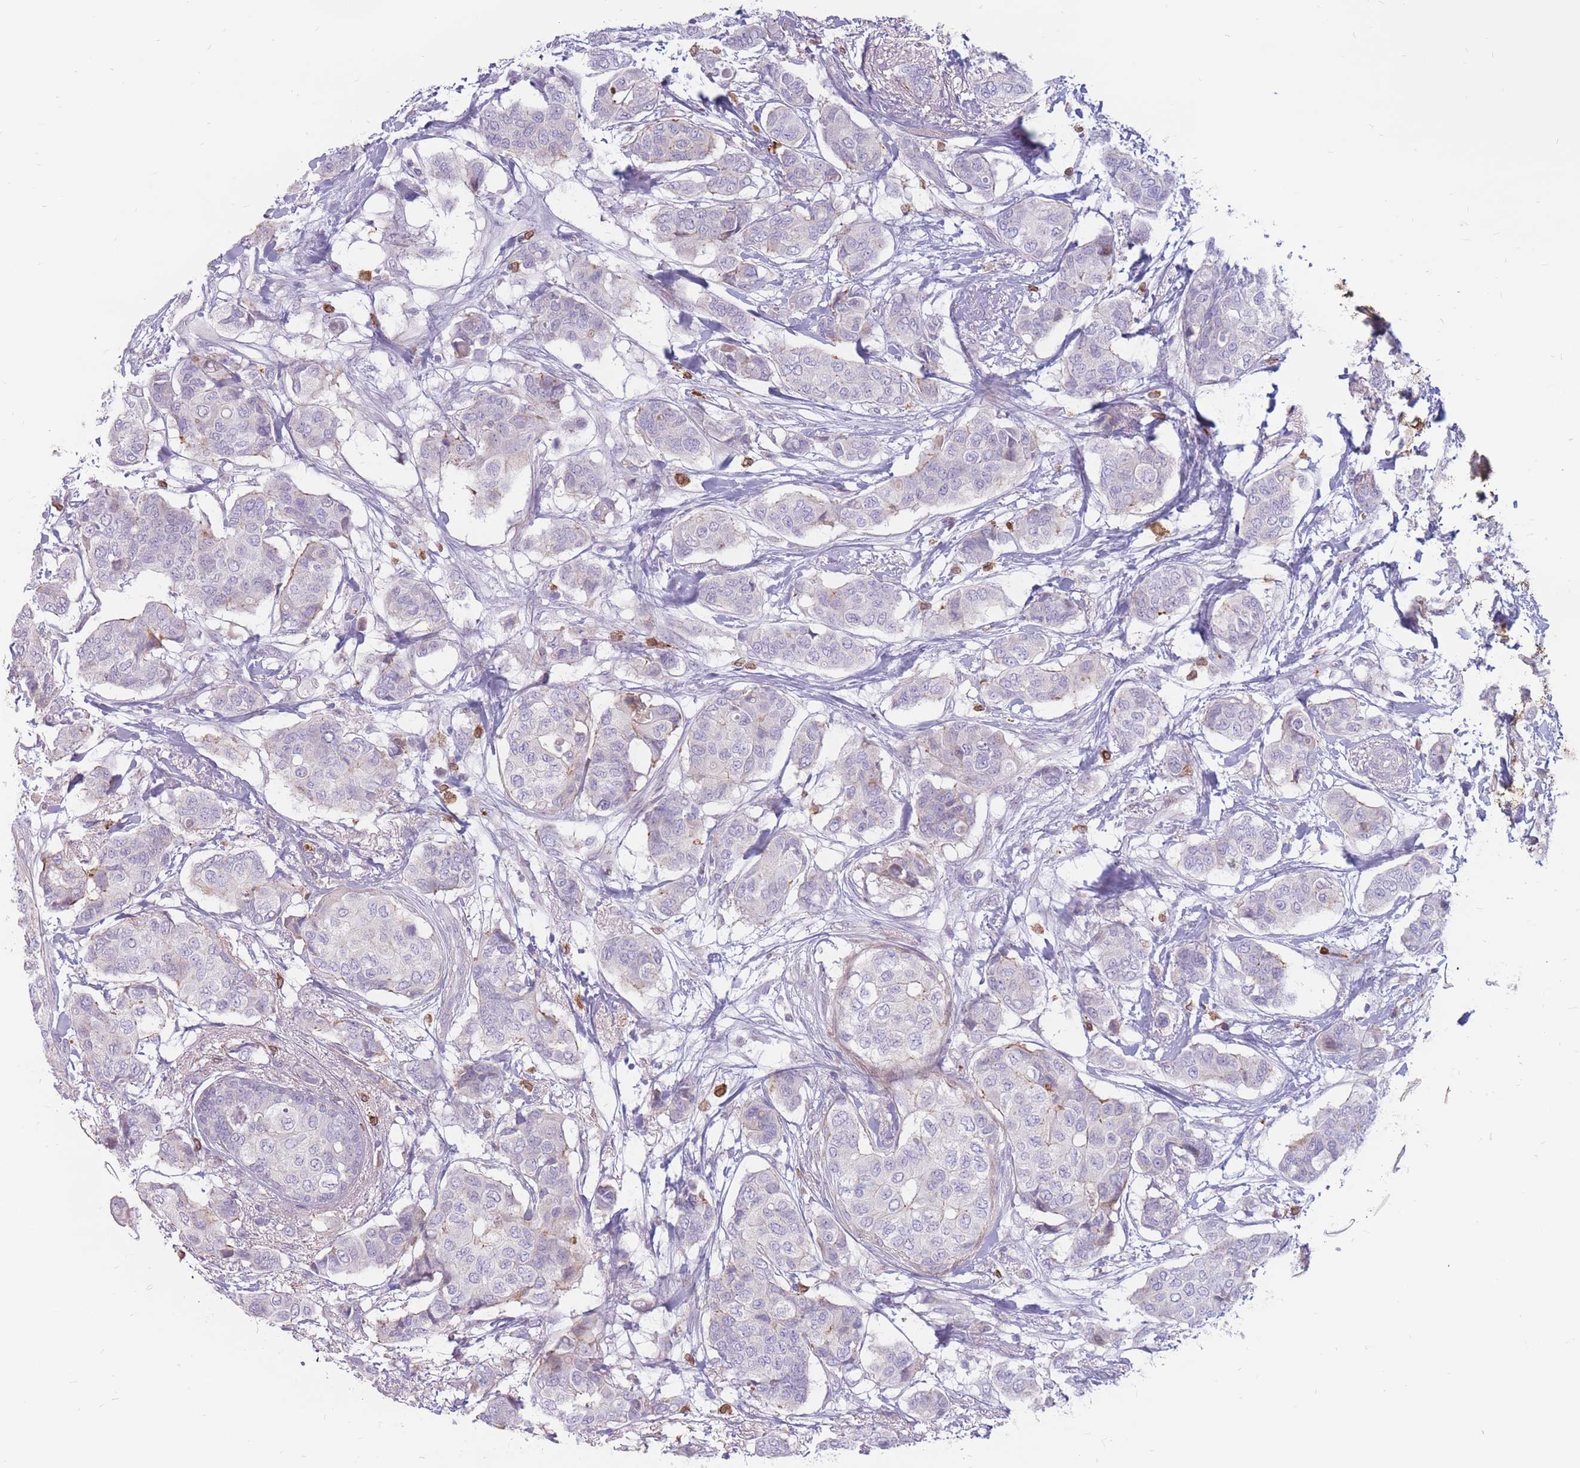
{"staining": {"intensity": "negative", "quantity": "none", "location": "none"}, "tissue": "breast cancer", "cell_type": "Tumor cells", "image_type": "cancer", "snomed": [{"axis": "morphology", "description": "Lobular carcinoma"}, {"axis": "topography", "description": "Breast"}], "caption": "The IHC photomicrograph has no significant positivity in tumor cells of breast lobular carcinoma tissue.", "gene": "PTGDR", "patient": {"sex": "female", "age": 51}}